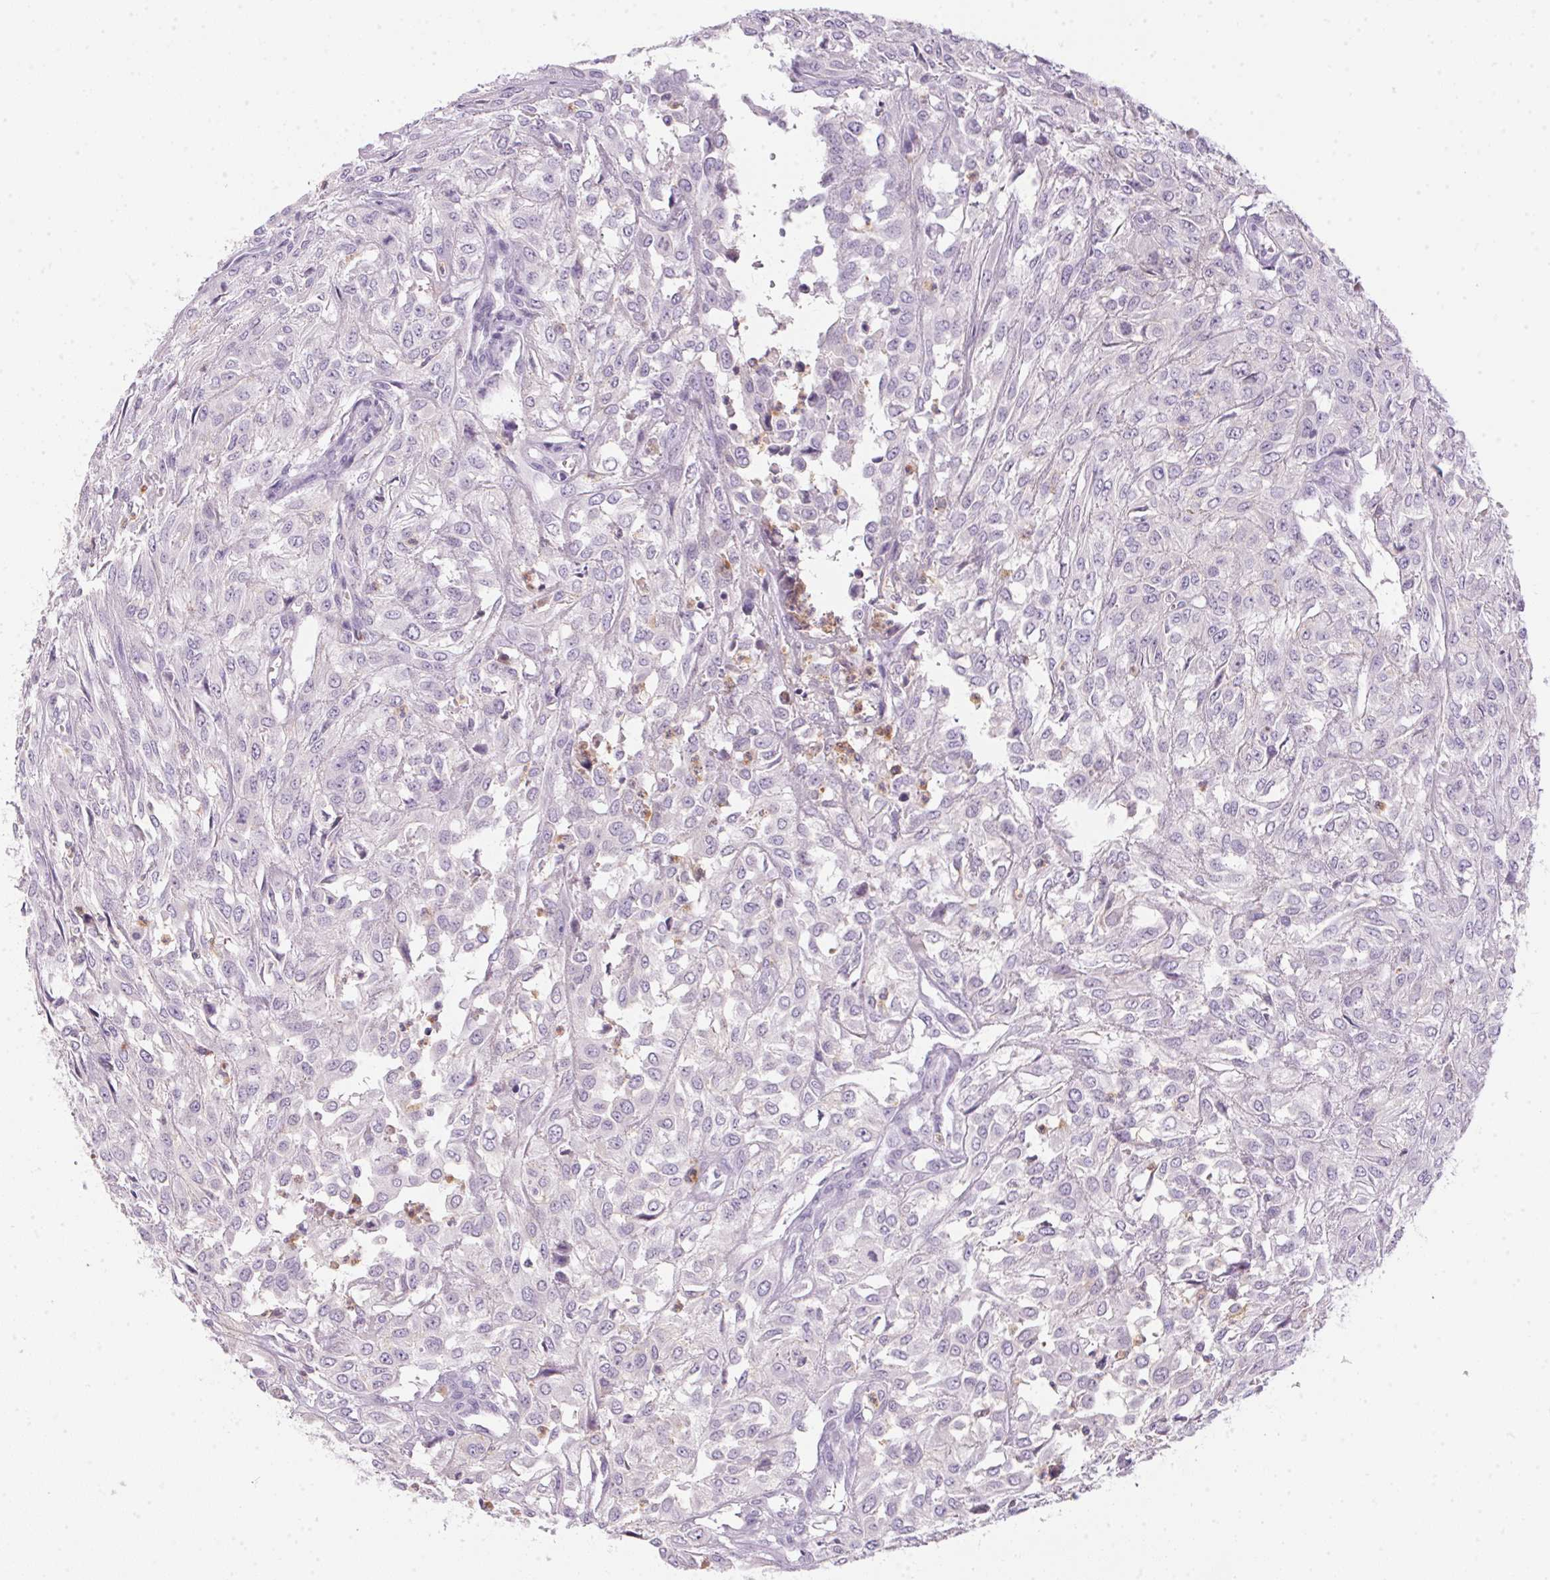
{"staining": {"intensity": "negative", "quantity": "none", "location": "none"}, "tissue": "urothelial cancer", "cell_type": "Tumor cells", "image_type": "cancer", "snomed": [{"axis": "morphology", "description": "Urothelial carcinoma, High grade"}, {"axis": "topography", "description": "Urinary bladder"}], "caption": "There is no significant staining in tumor cells of urothelial cancer.", "gene": "ECPAS", "patient": {"sex": "male", "age": 67}}